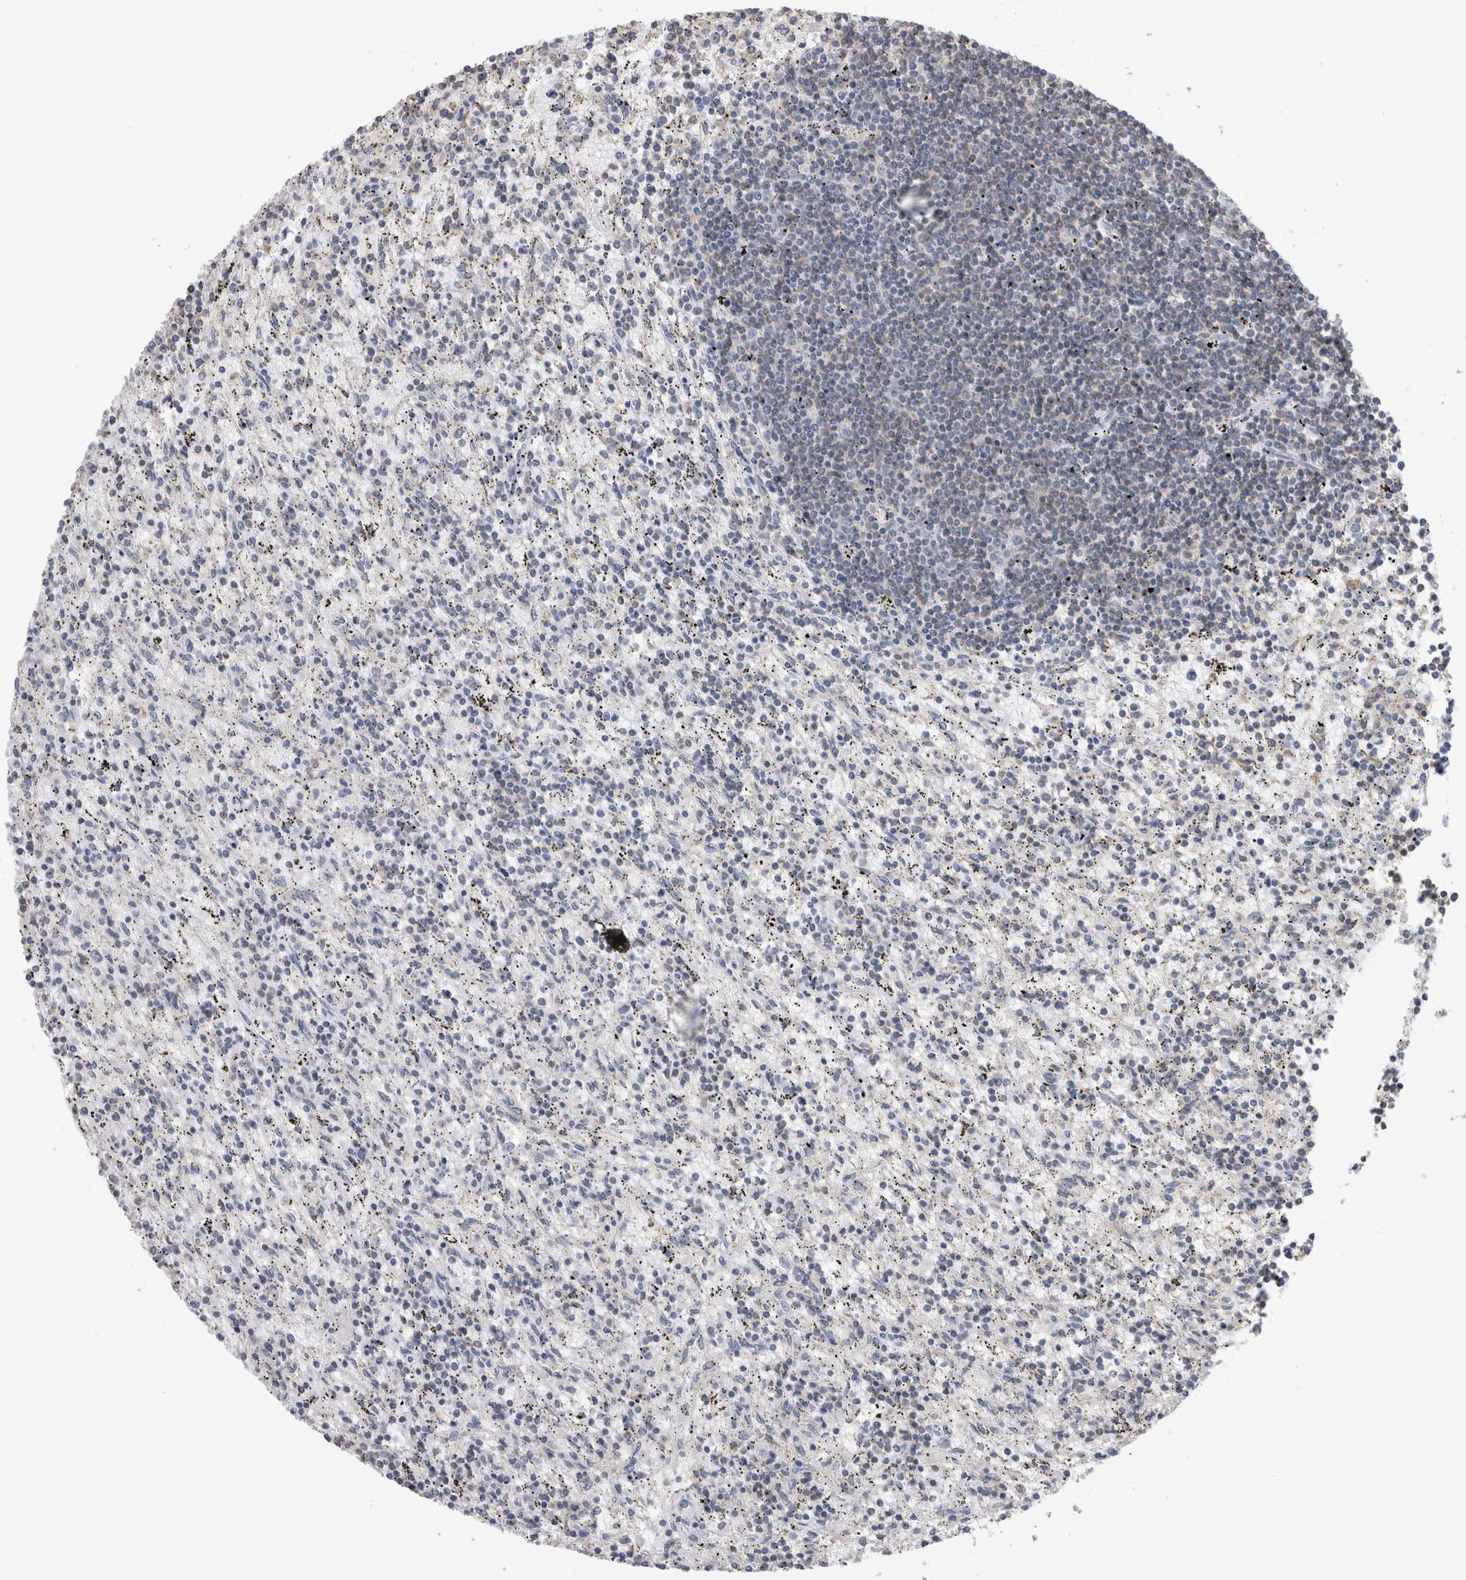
{"staining": {"intensity": "negative", "quantity": "none", "location": "none"}, "tissue": "lymphoma", "cell_type": "Tumor cells", "image_type": "cancer", "snomed": [{"axis": "morphology", "description": "Malignant lymphoma, non-Hodgkin's type, Low grade"}, {"axis": "topography", "description": "Spleen"}], "caption": "DAB (3,3'-diaminobenzidine) immunohistochemical staining of low-grade malignant lymphoma, non-Hodgkin's type reveals no significant expression in tumor cells.", "gene": "SMAP2", "patient": {"sex": "male", "age": 76}}